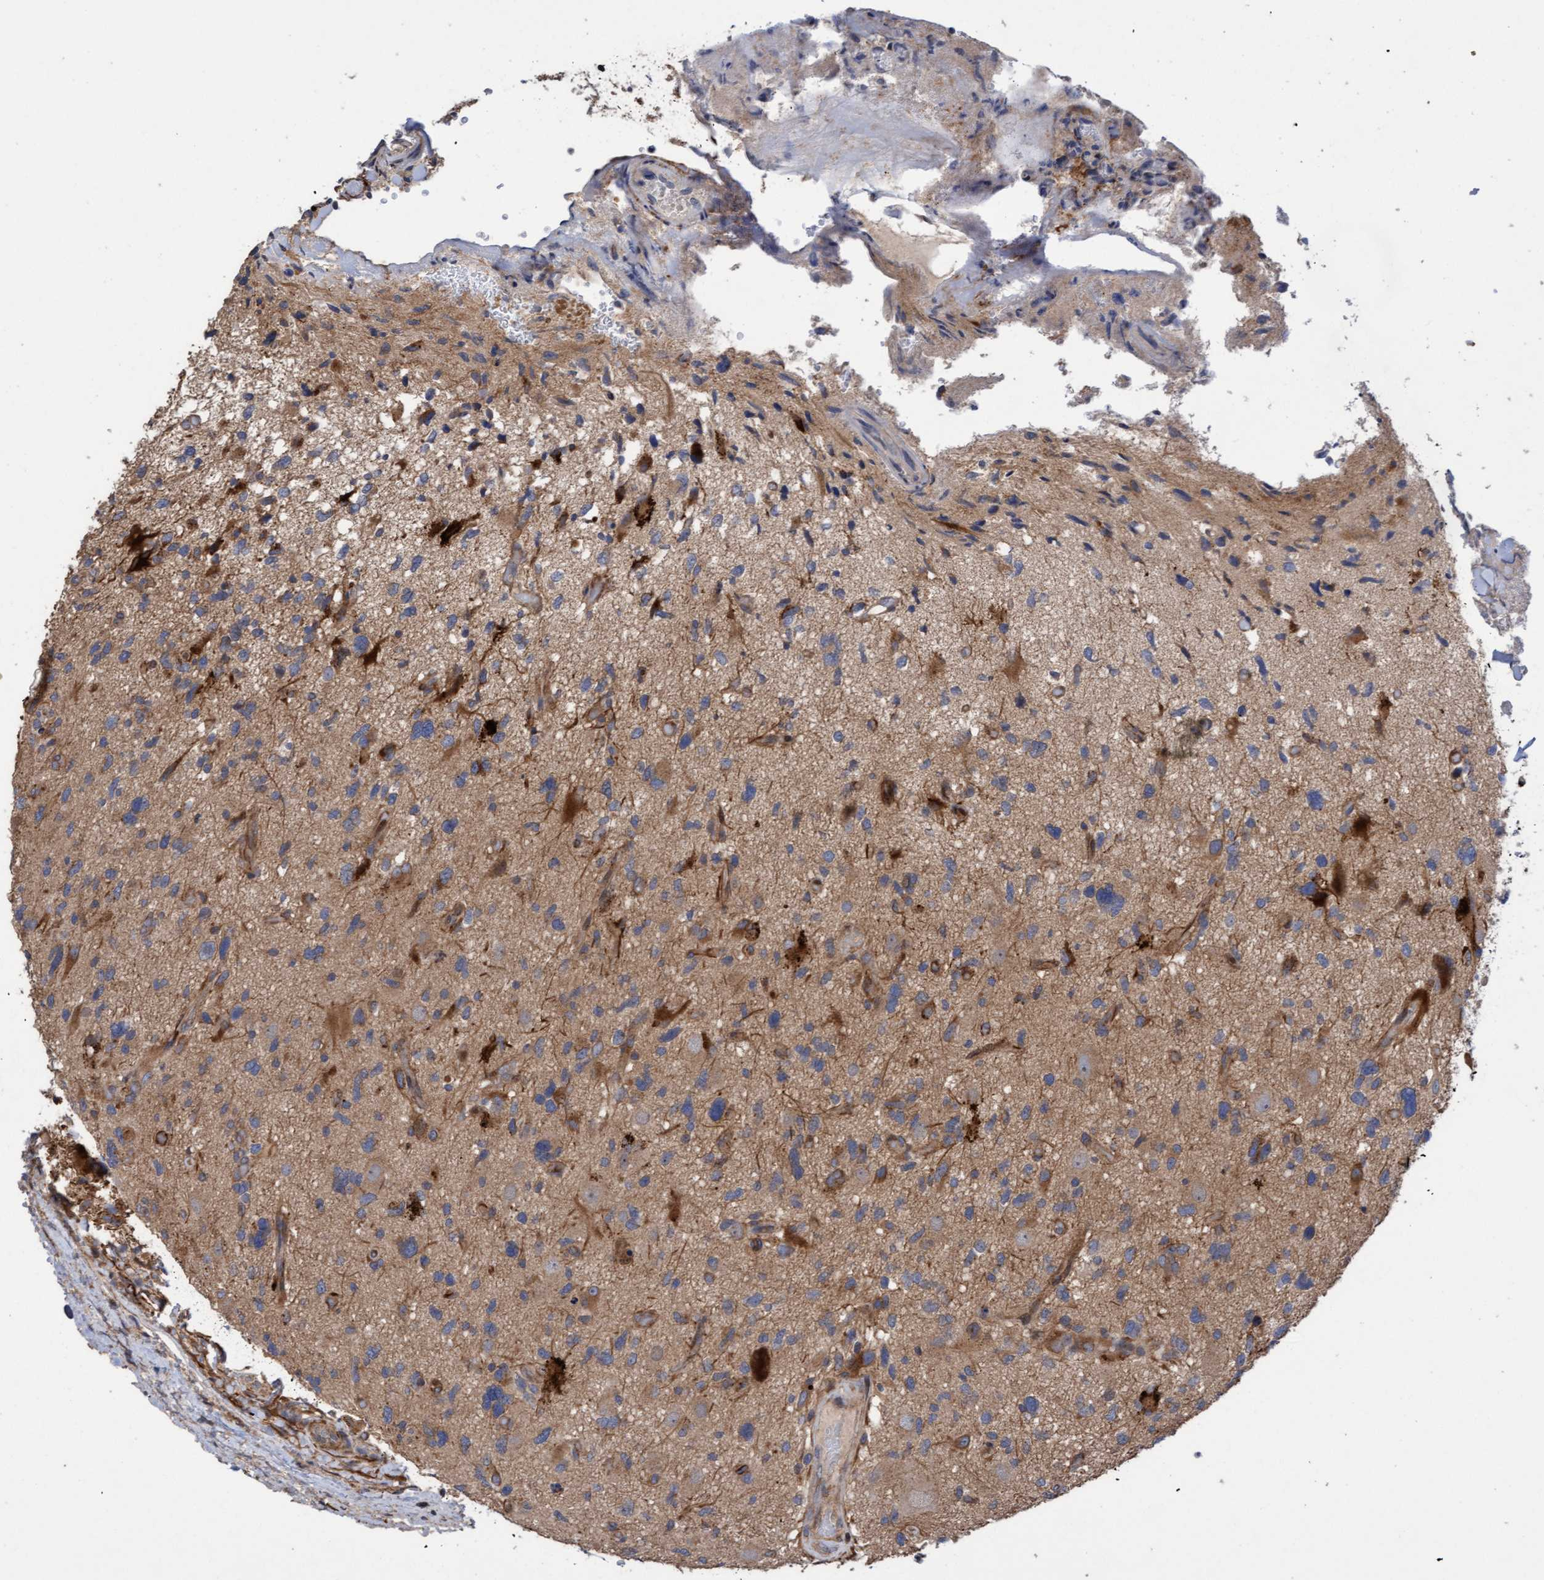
{"staining": {"intensity": "moderate", "quantity": "<25%", "location": "cytoplasmic/membranous"}, "tissue": "glioma", "cell_type": "Tumor cells", "image_type": "cancer", "snomed": [{"axis": "morphology", "description": "Glioma, malignant, High grade"}, {"axis": "topography", "description": "Brain"}], "caption": "Immunohistochemistry (IHC) of glioma shows low levels of moderate cytoplasmic/membranous staining in about <25% of tumor cells.", "gene": "ELP5", "patient": {"sex": "male", "age": 33}}